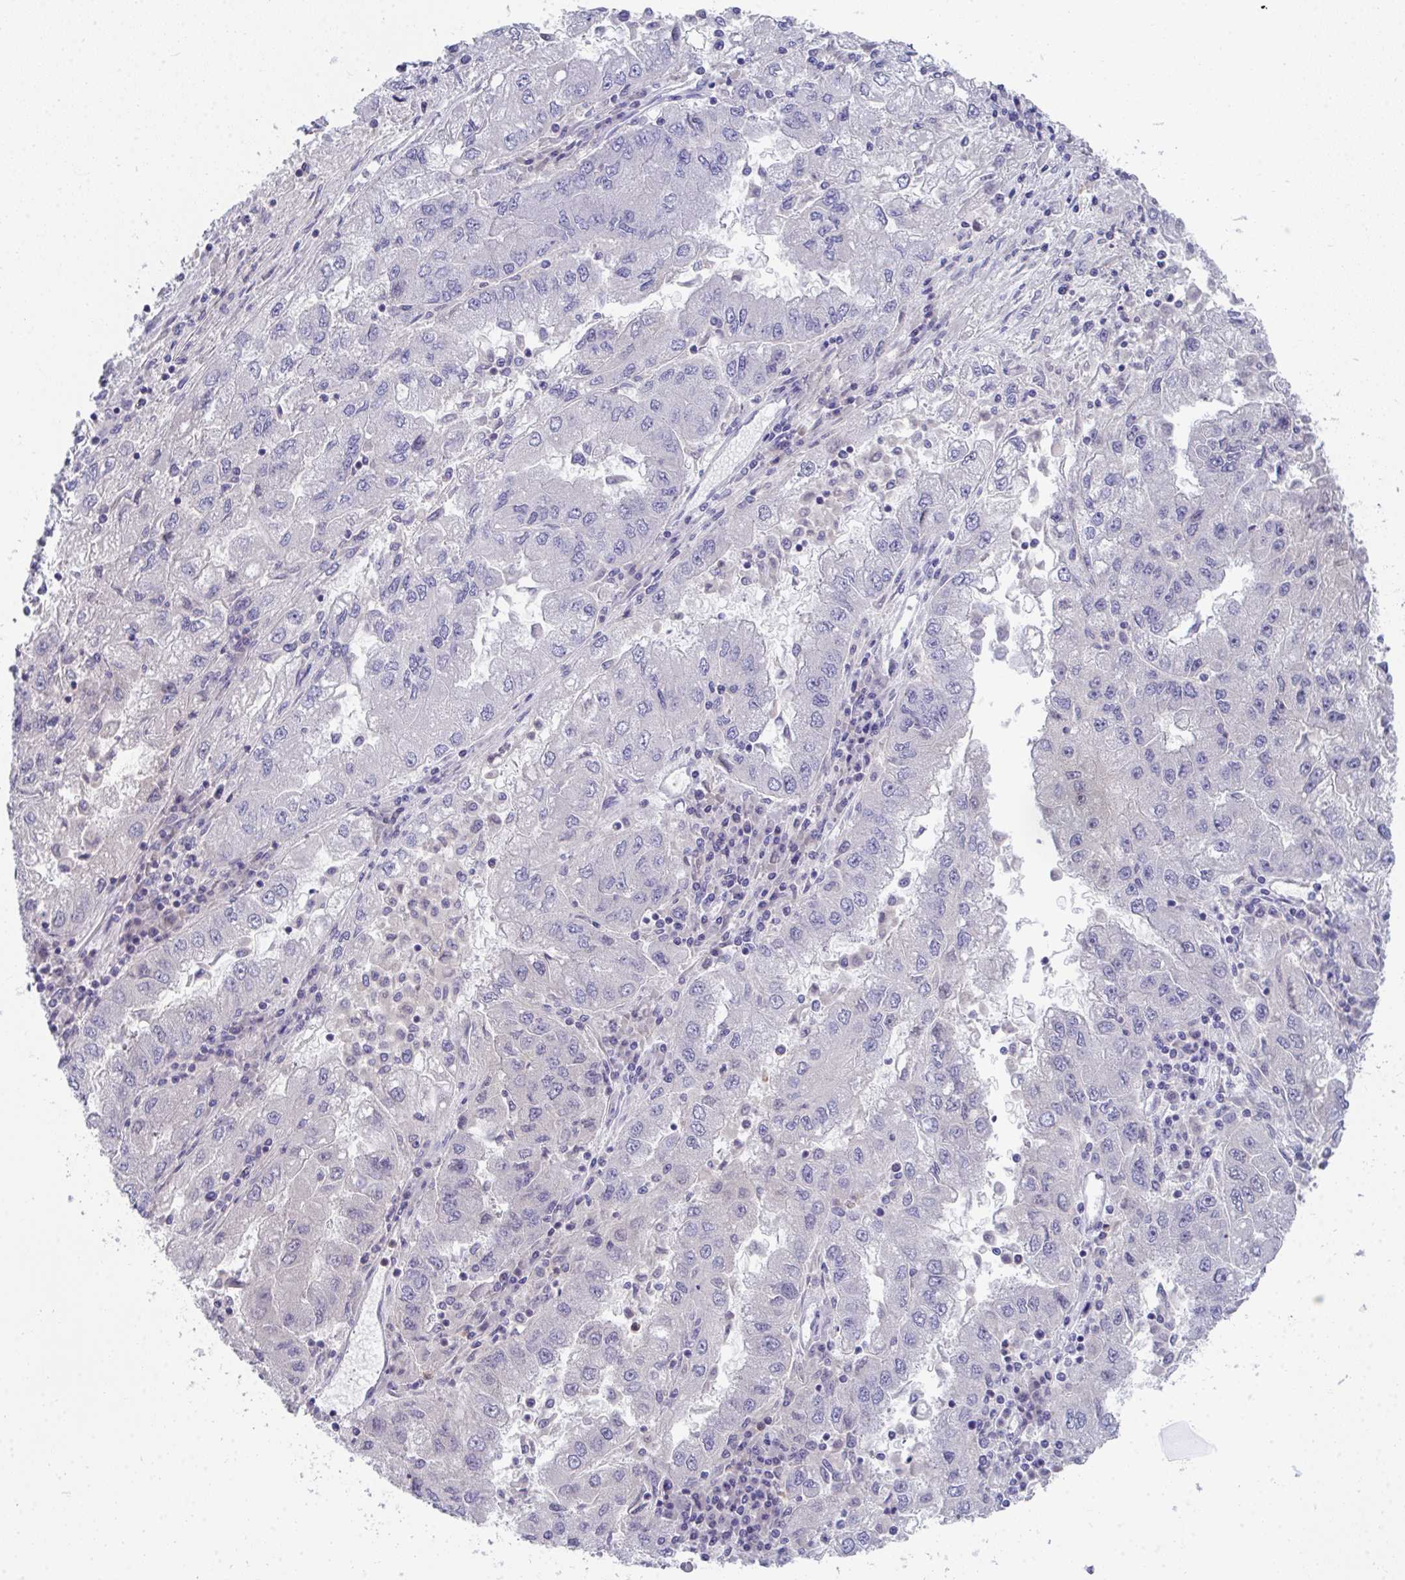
{"staining": {"intensity": "negative", "quantity": "none", "location": "none"}, "tissue": "lung cancer", "cell_type": "Tumor cells", "image_type": "cancer", "snomed": [{"axis": "morphology", "description": "Adenocarcinoma, NOS"}, {"axis": "morphology", "description": "Adenocarcinoma primary or metastatic"}, {"axis": "topography", "description": "Lung"}], "caption": "IHC of human adenocarcinoma primary or metastatic (lung) demonstrates no positivity in tumor cells. (DAB (3,3'-diaminobenzidine) immunohistochemistry, high magnification).", "gene": "COA5", "patient": {"sex": "male", "age": 74}}